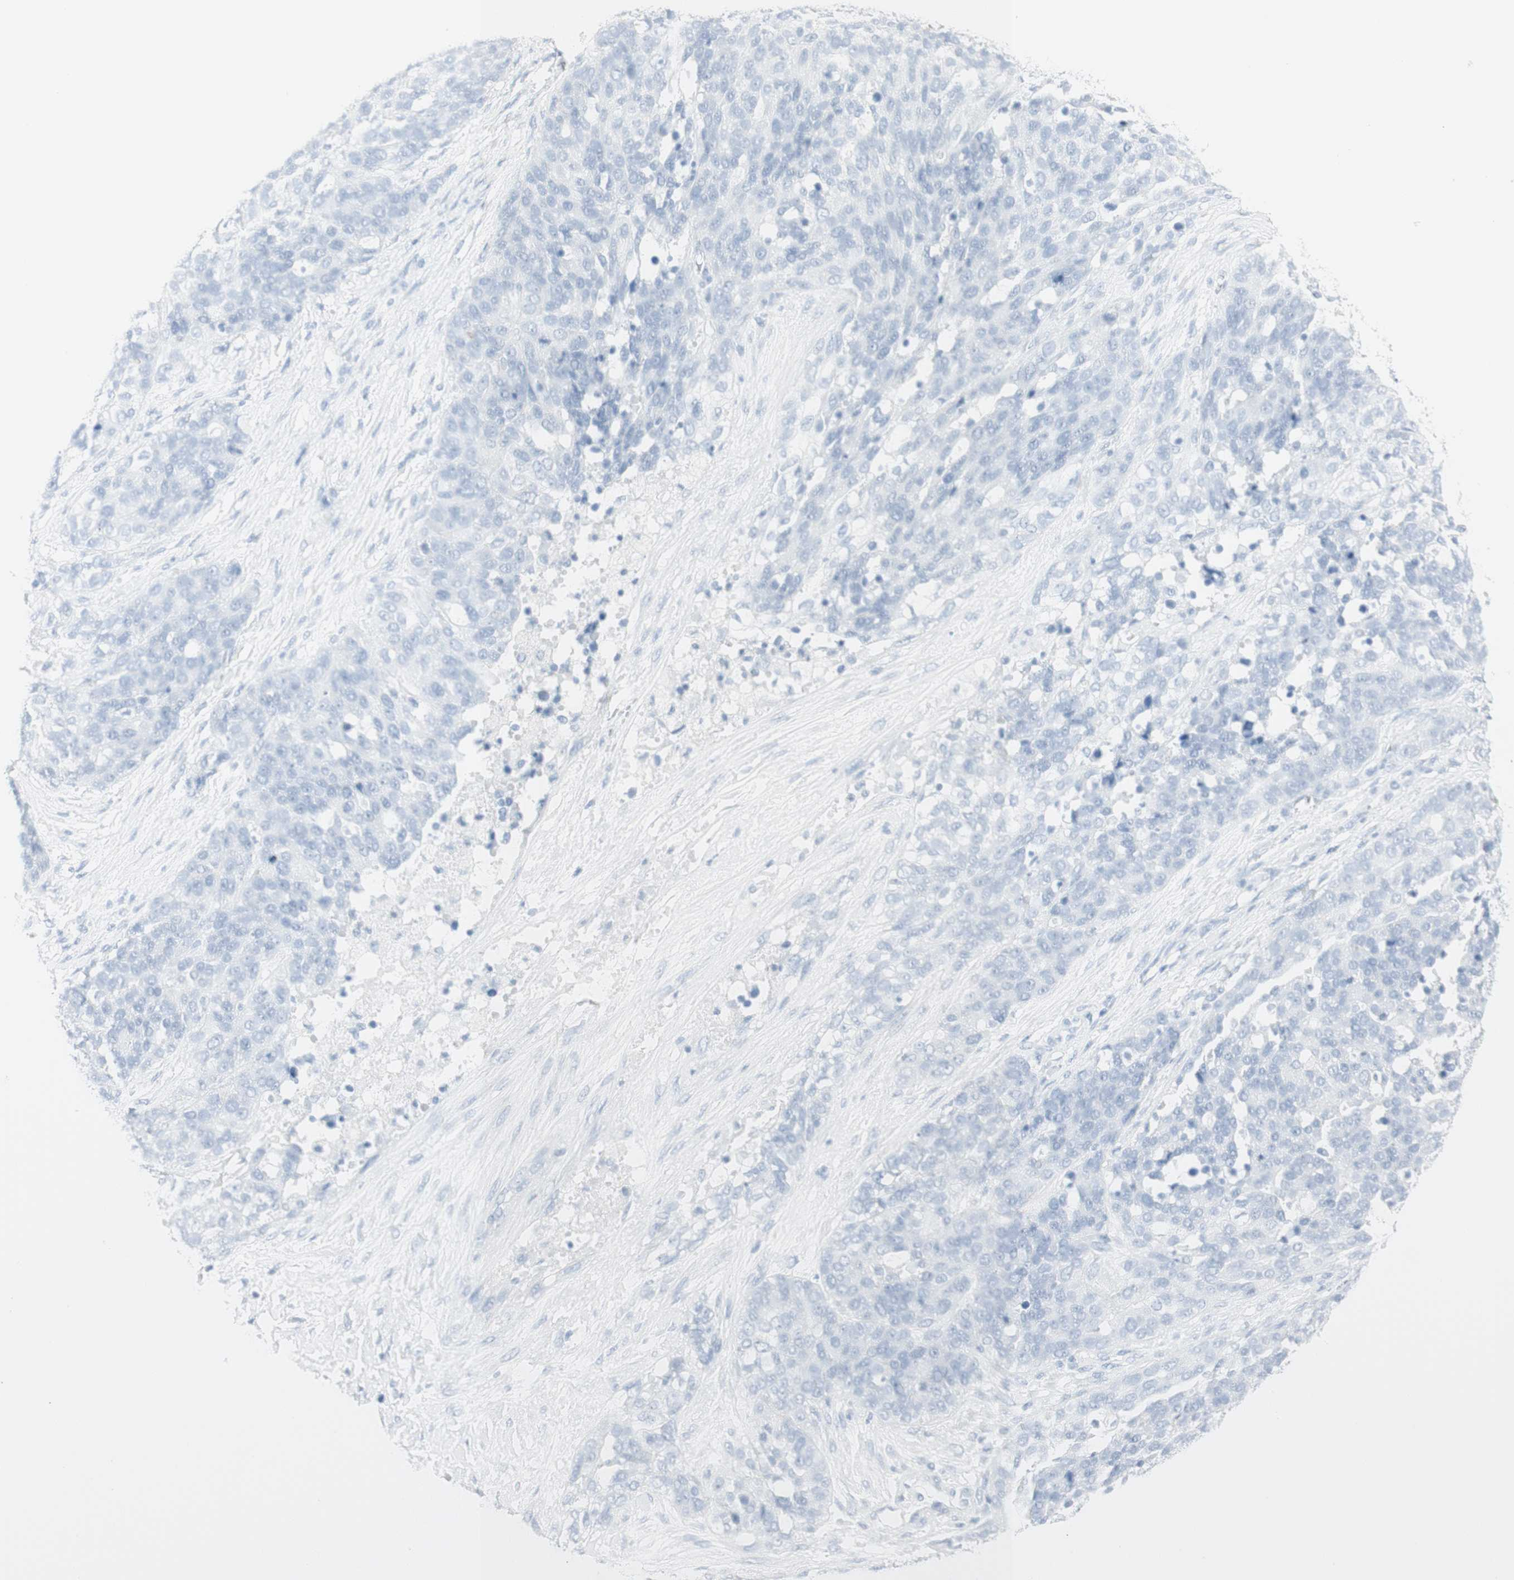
{"staining": {"intensity": "negative", "quantity": "none", "location": "none"}, "tissue": "ovarian cancer", "cell_type": "Tumor cells", "image_type": "cancer", "snomed": [{"axis": "morphology", "description": "Cystadenocarcinoma, serous, NOS"}, {"axis": "topography", "description": "Ovary"}], "caption": "Immunohistochemistry micrograph of ovarian cancer stained for a protein (brown), which displays no staining in tumor cells.", "gene": "NAPSA", "patient": {"sex": "female", "age": 44}}